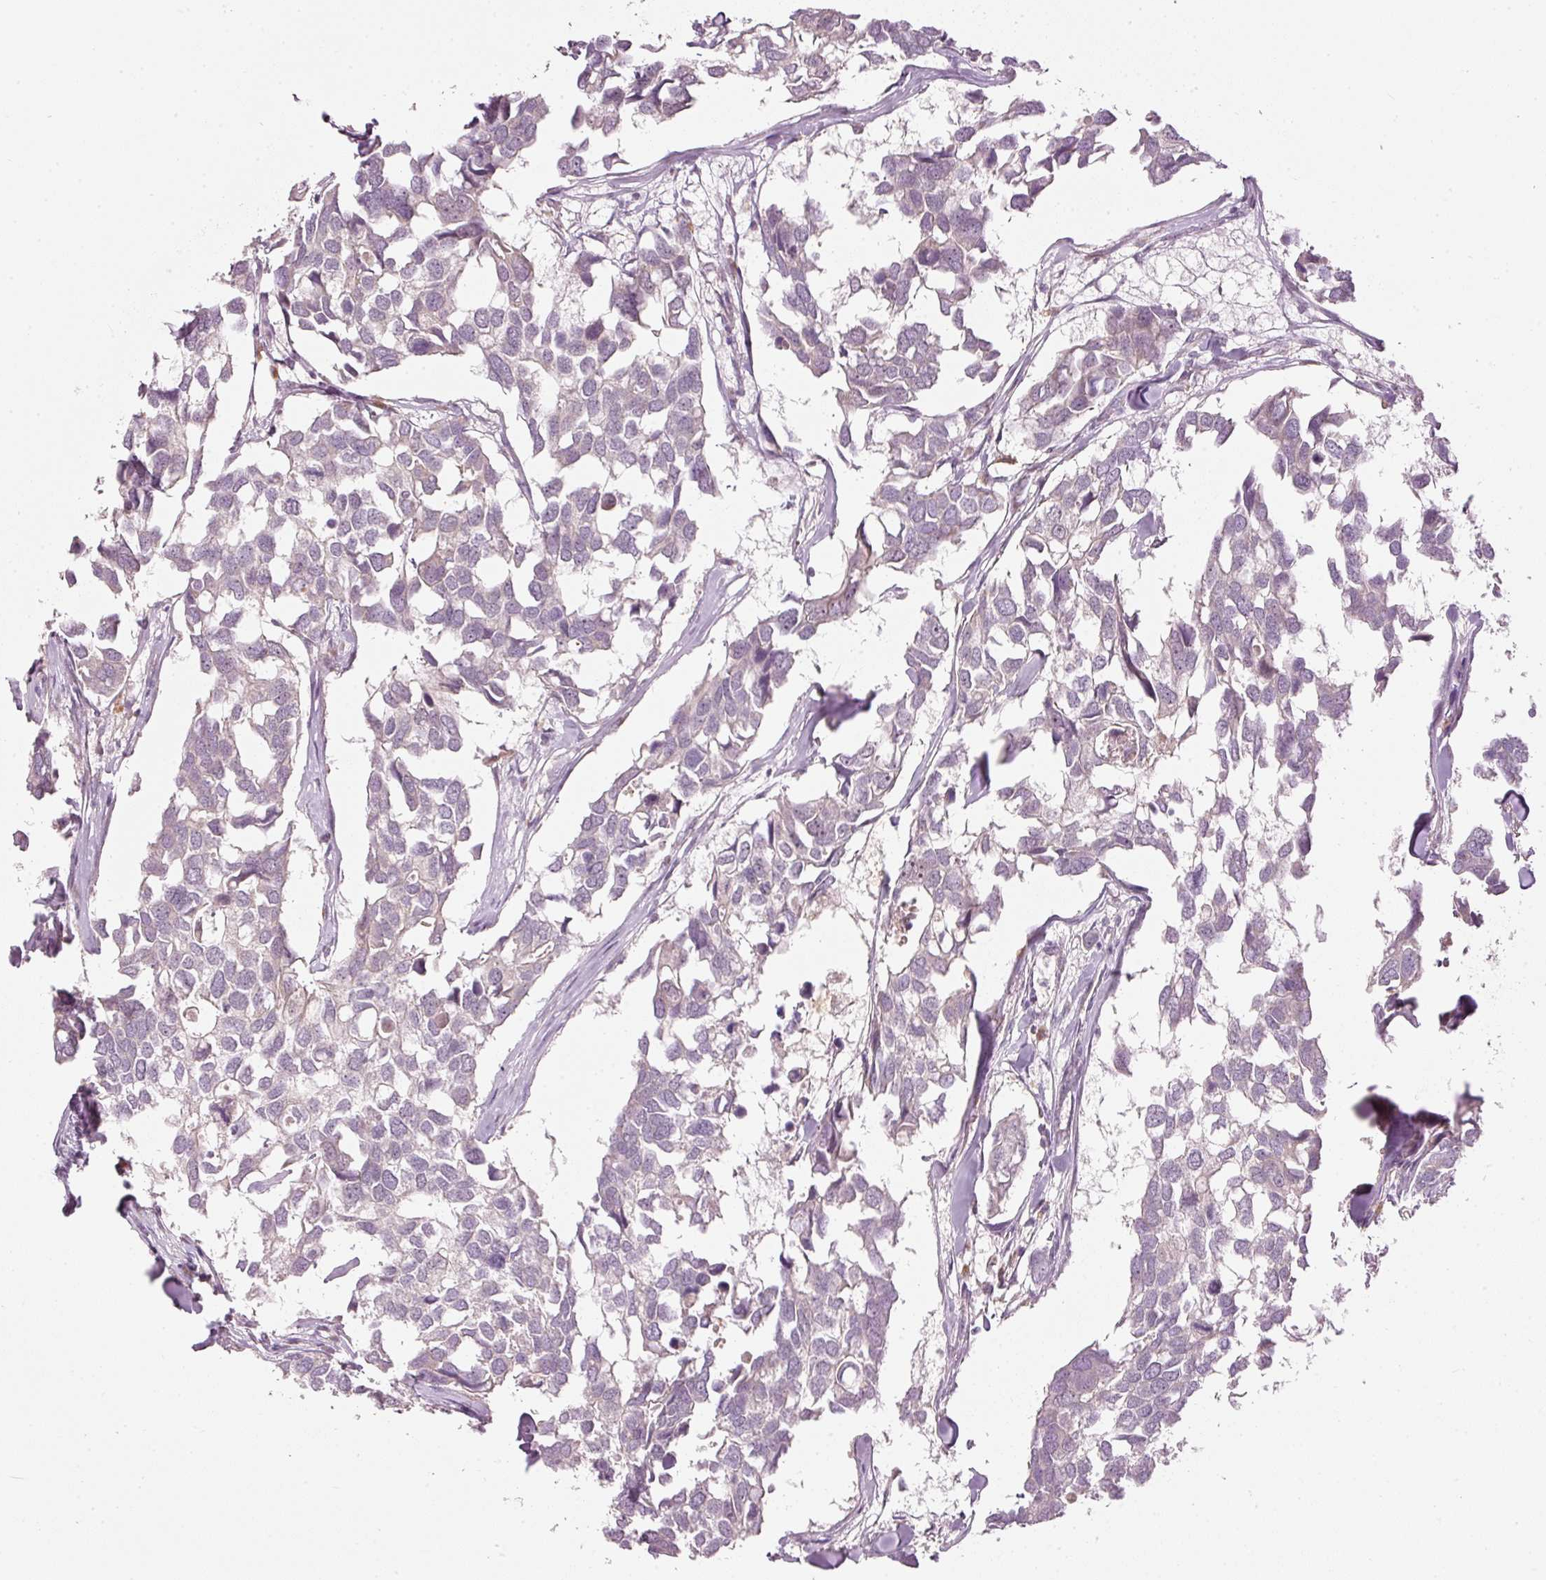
{"staining": {"intensity": "negative", "quantity": "none", "location": "none"}, "tissue": "breast cancer", "cell_type": "Tumor cells", "image_type": "cancer", "snomed": [{"axis": "morphology", "description": "Duct carcinoma"}, {"axis": "topography", "description": "Breast"}], "caption": "Immunohistochemistry (IHC) of intraductal carcinoma (breast) shows no expression in tumor cells.", "gene": "CDC20B", "patient": {"sex": "female", "age": 83}}